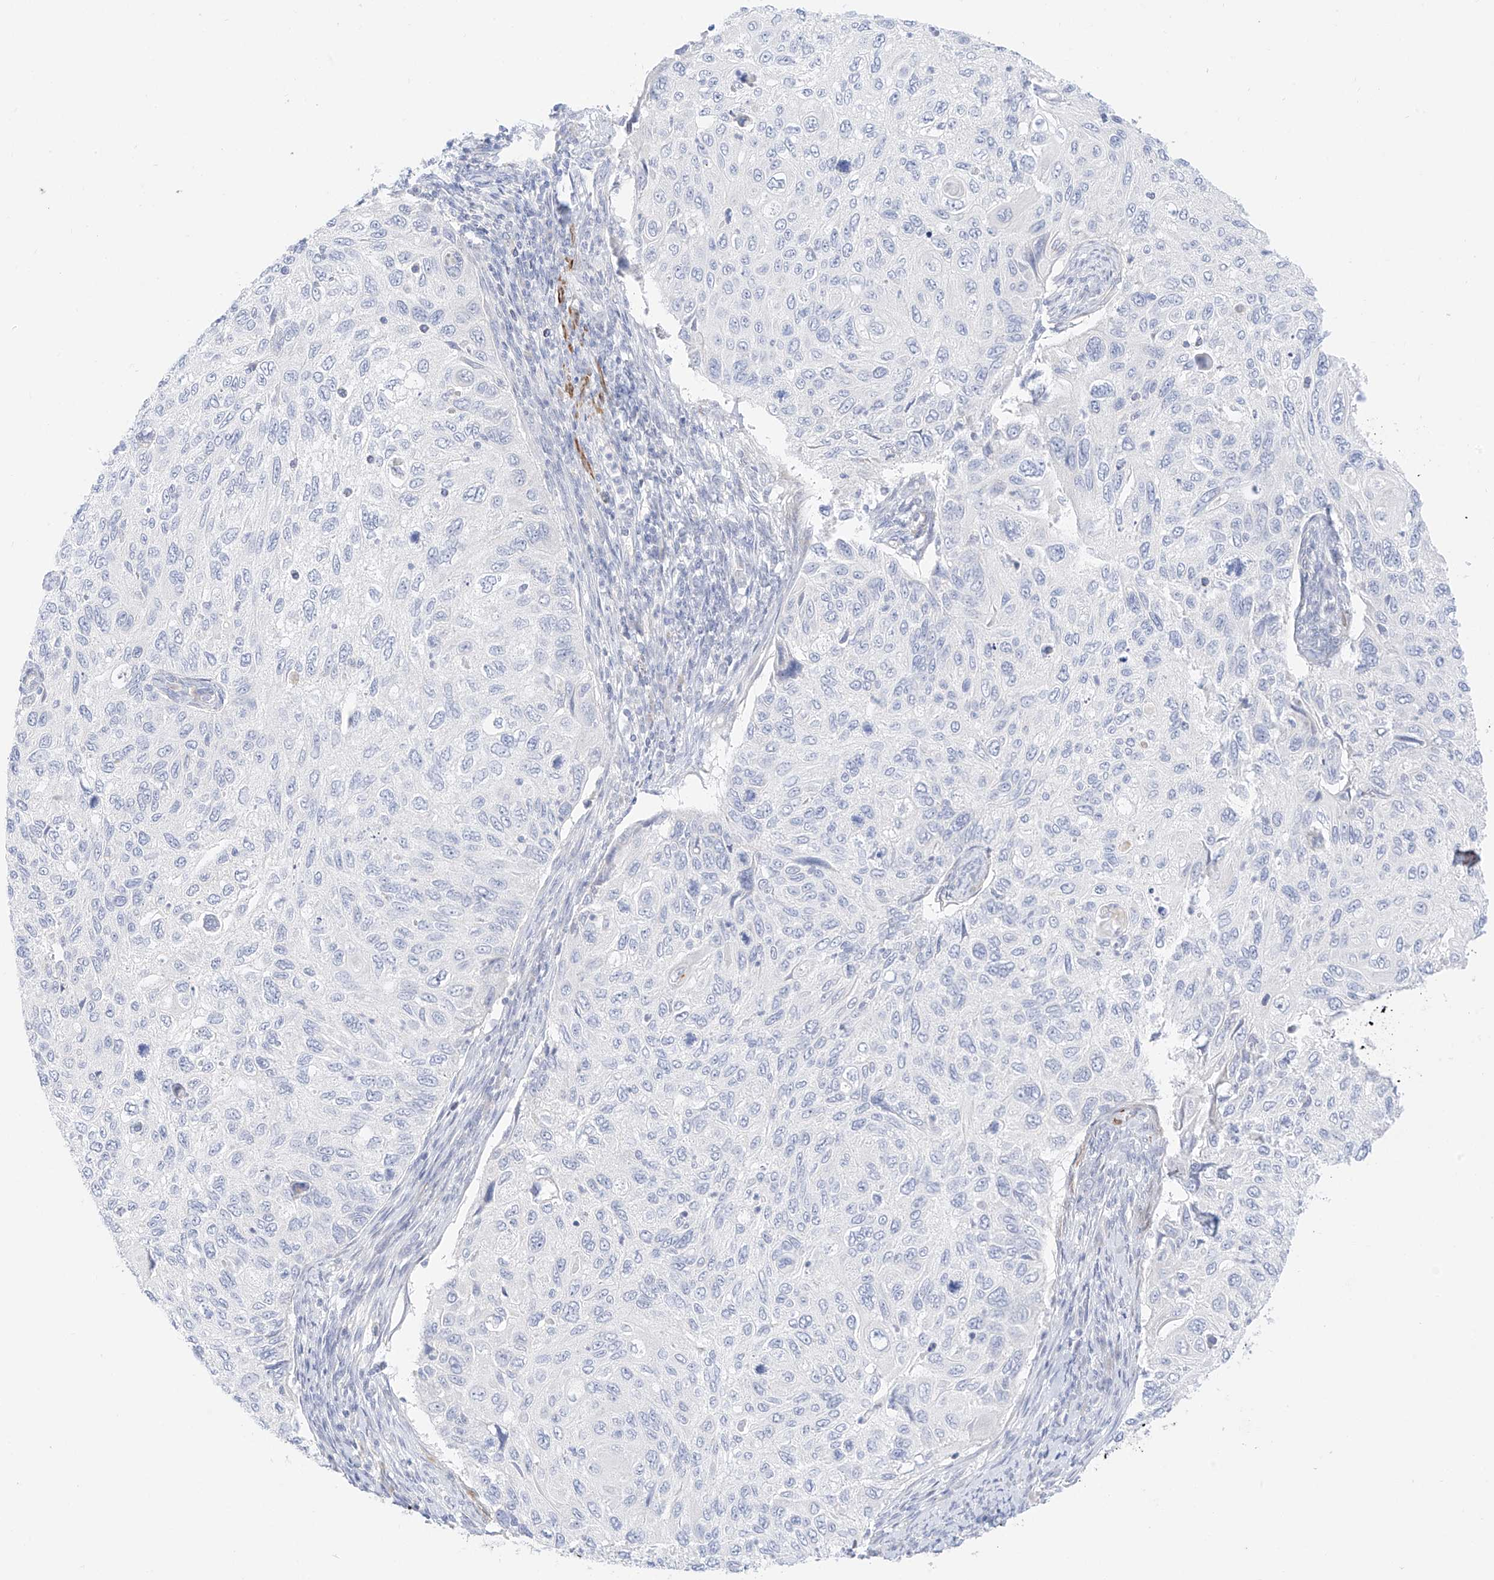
{"staining": {"intensity": "negative", "quantity": "none", "location": "none"}, "tissue": "cervical cancer", "cell_type": "Tumor cells", "image_type": "cancer", "snomed": [{"axis": "morphology", "description": "Squamous cell carcinoma, NOS"}, {"axis": "topography", "description": "Cervix"}], "caption": "Immunohistochemistry (IHC) histopathology image of neoplastic tissue: human squamous cell carcinoma (cervical) stained with DAB (3,3'-diaminobenzidine) shows no significant protein positivity in tumor cells.", "gene": "ST3GAL5", "patient": {"sex": "female", "age": 70}}